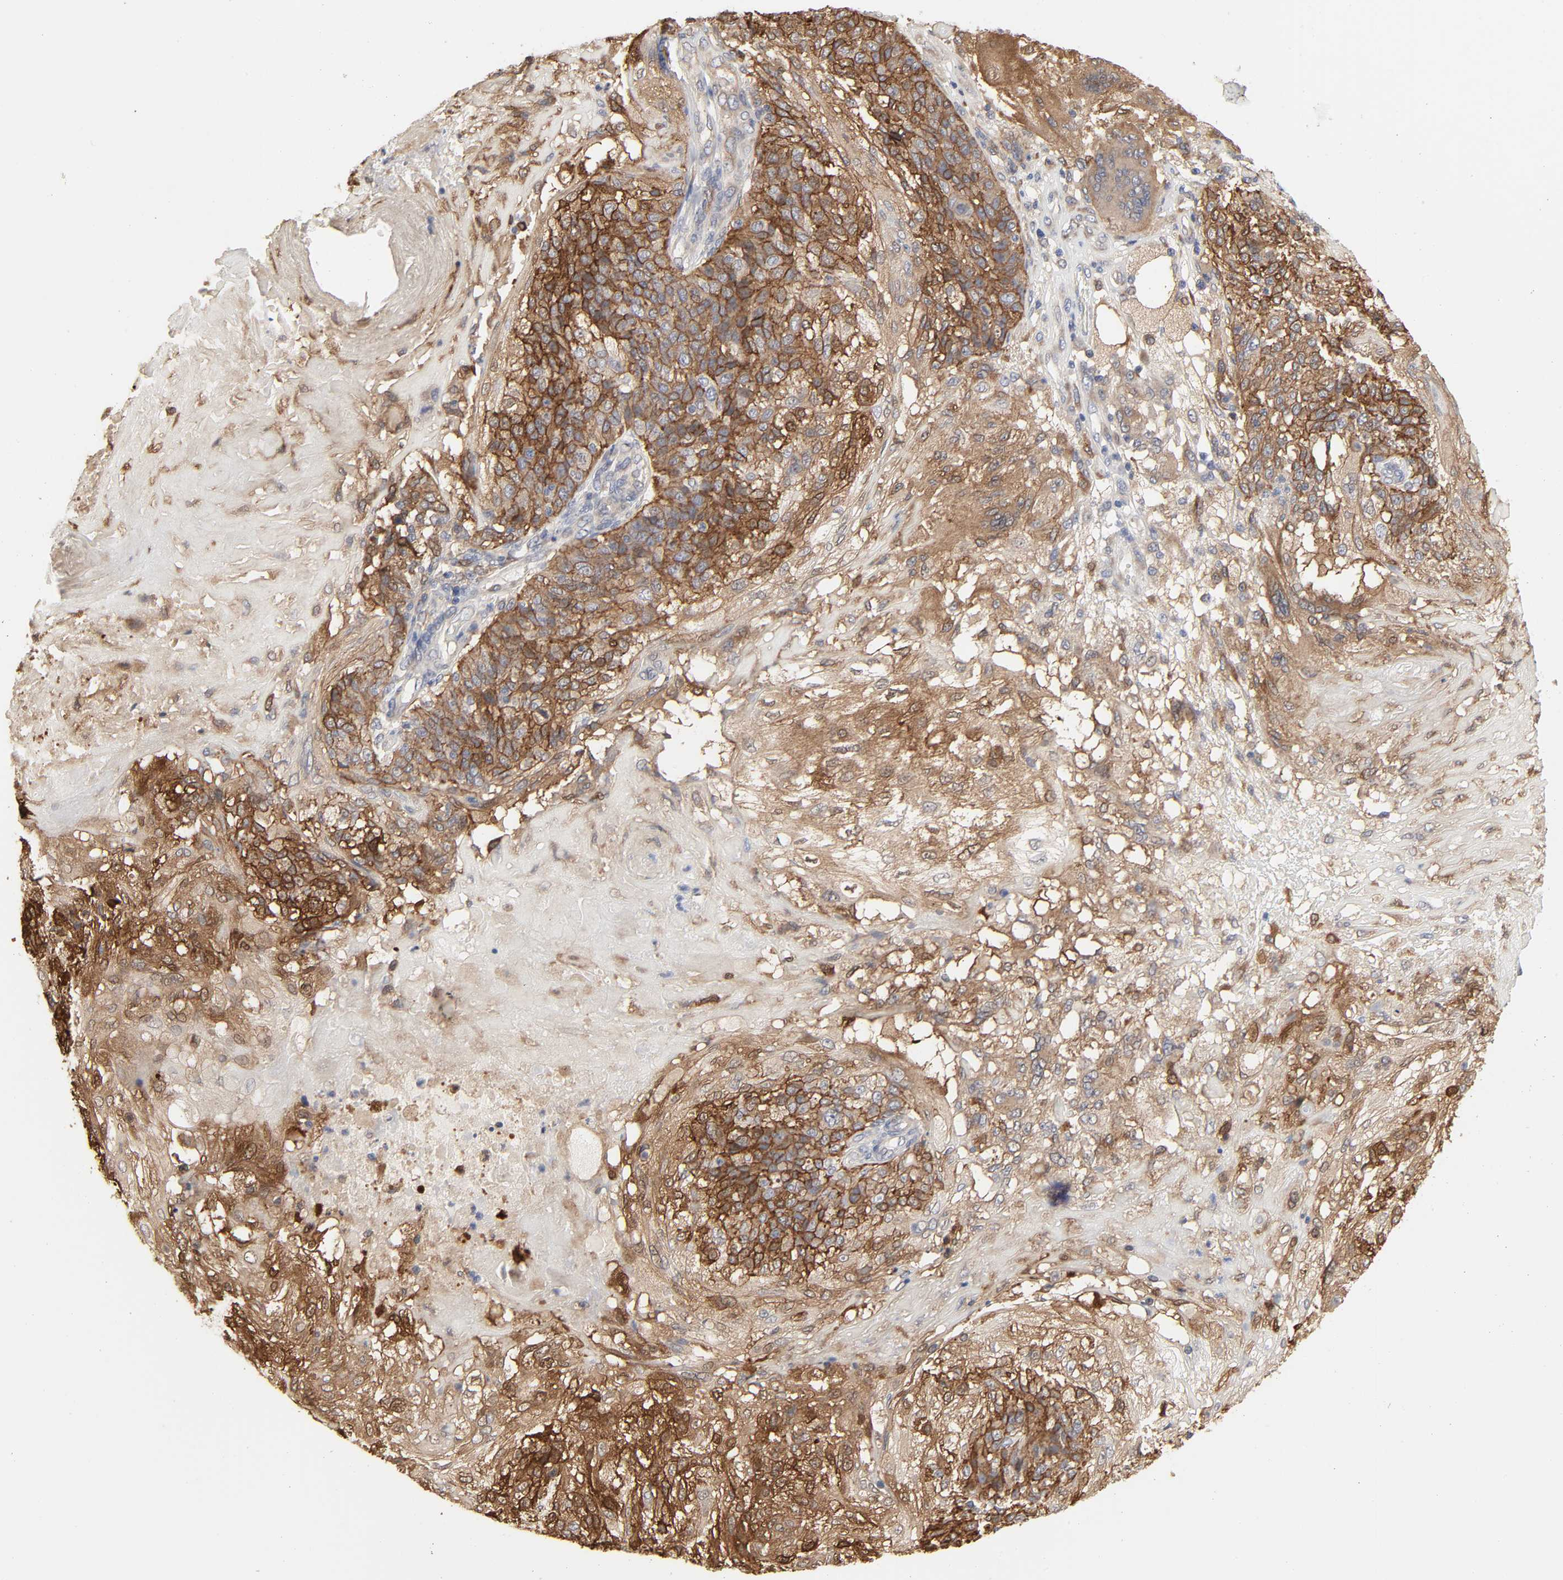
{"staining": {"intensity": "strong", "quantity": ">75%", "location": "cytoplasmic/membranous"}, "tissue": "skin cancer", "cell_type": "Tumor cells", "image_type": "cancer", "snomed": [{"axis": "morphology", "description": "Normal tissue, NOS"}, {"axis": "morphology", "description": "Squamous cell carcinoma, NOS"}, {"axis": "topography", "description": "Skin"}], "caption": "A high-resolution micrograph shows immunohistochemistry staining of squamous cell carcinoma (skin), which displays strong cytoplasmic/membranous staining in approximately >75% of tumor cells. (brown staining indicates protein expression, while blue staining denotes nuclei).", "gene": "NDRG2", "patient": {"sex": "female", "age": 83}}